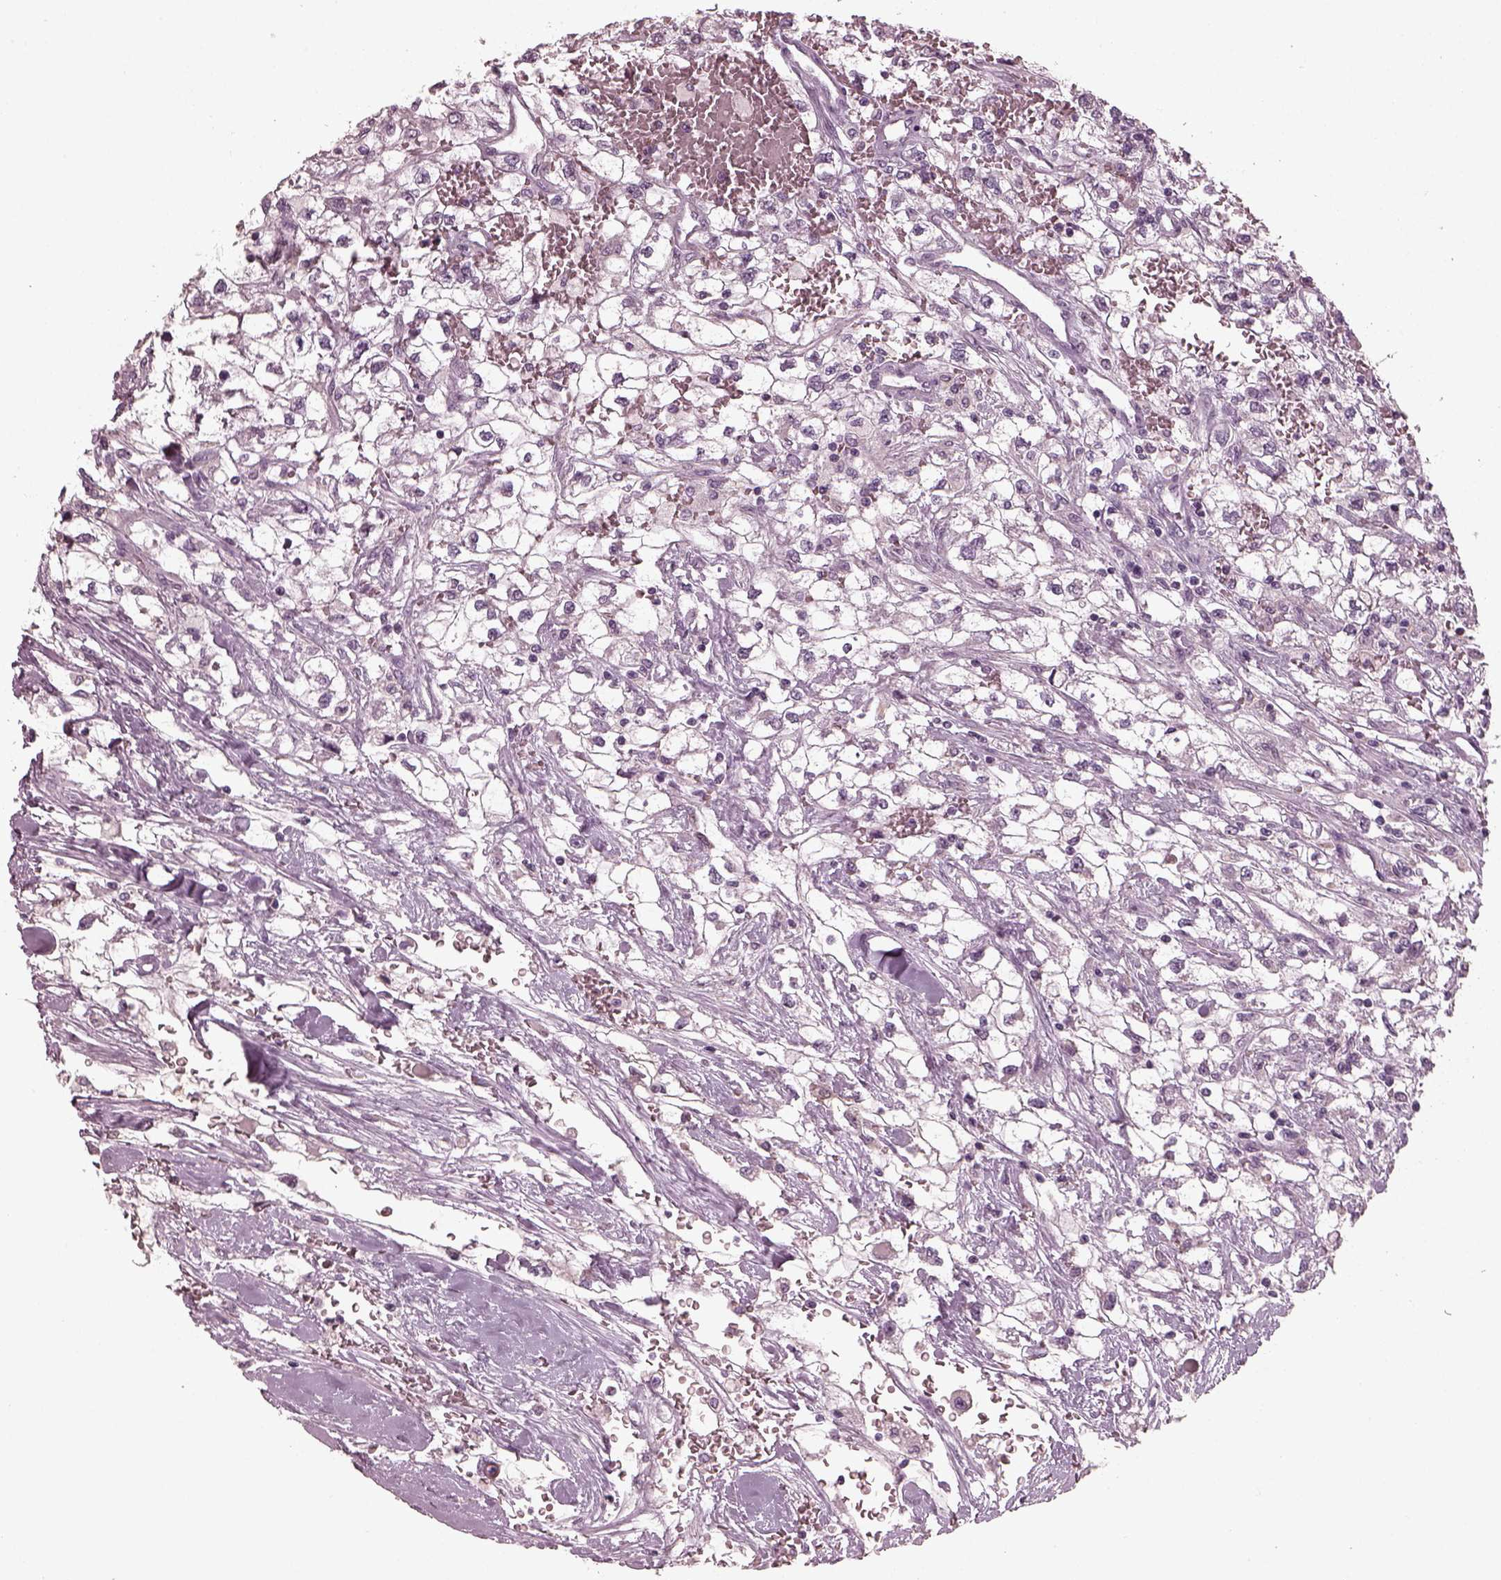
{"staining": {"intensity": "negative", "quantity": "none", "location": "none"}, "tissue": "renal cancer", "cell_type": "Tumor cells", "image_type": "cancer", "snomed": [{"axis": "morphology", "description": "Adenocarcinoma, NOS"}, {"axis": "topography", "description": "Kidney"}], "caption": "This image is of adenocarcinoma (renal) stained with immunohistochemistry (IHC) to label a protein in brown with the nuclei are counter-stained blue. There is no expression in tumor cells.", "gene": "RCVRN", "patient": {"sex": "male", "age": 59}}